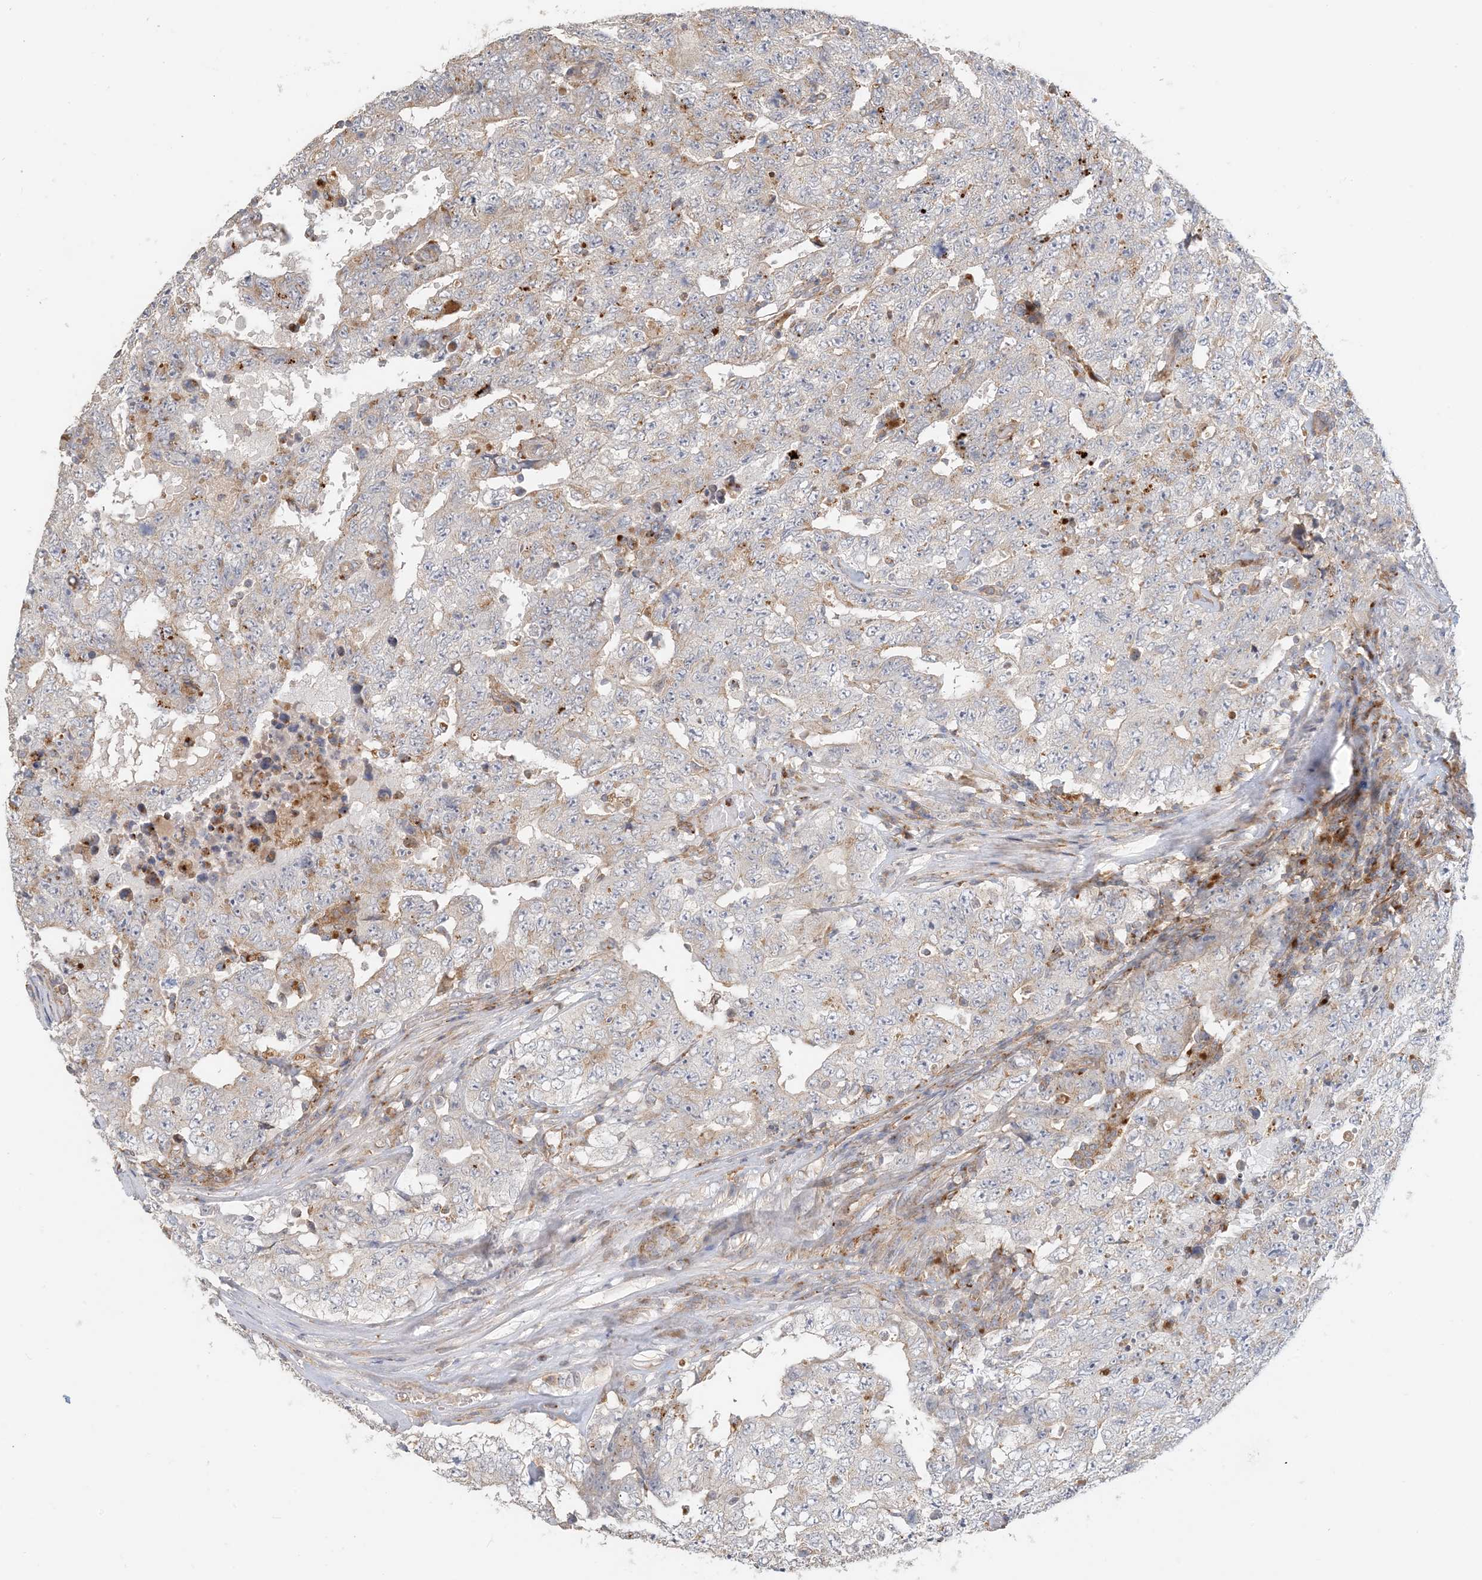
{"staining": {"intensity": "weak", "quantity": "<25%", "location": "cytoplasmic/membranous"}, "tissue": "testis cancer", "cell_type": "Tumor cells", "image_type": "cancer", "snomed": [{"axis": "morphology", "description": "Carcinoma, Embryonal, NOS"}, {"axis": "topography", "description": "Testis"}], "caption": "Tumor cells show no significant protein positivity in testis cancer. (Brightfield microscopy of DAB (3,3'-diaminobenzidine) IHC at high magnification).", "gene": "SPPL2A", "patient": {"sex": "male", "age": 26}}